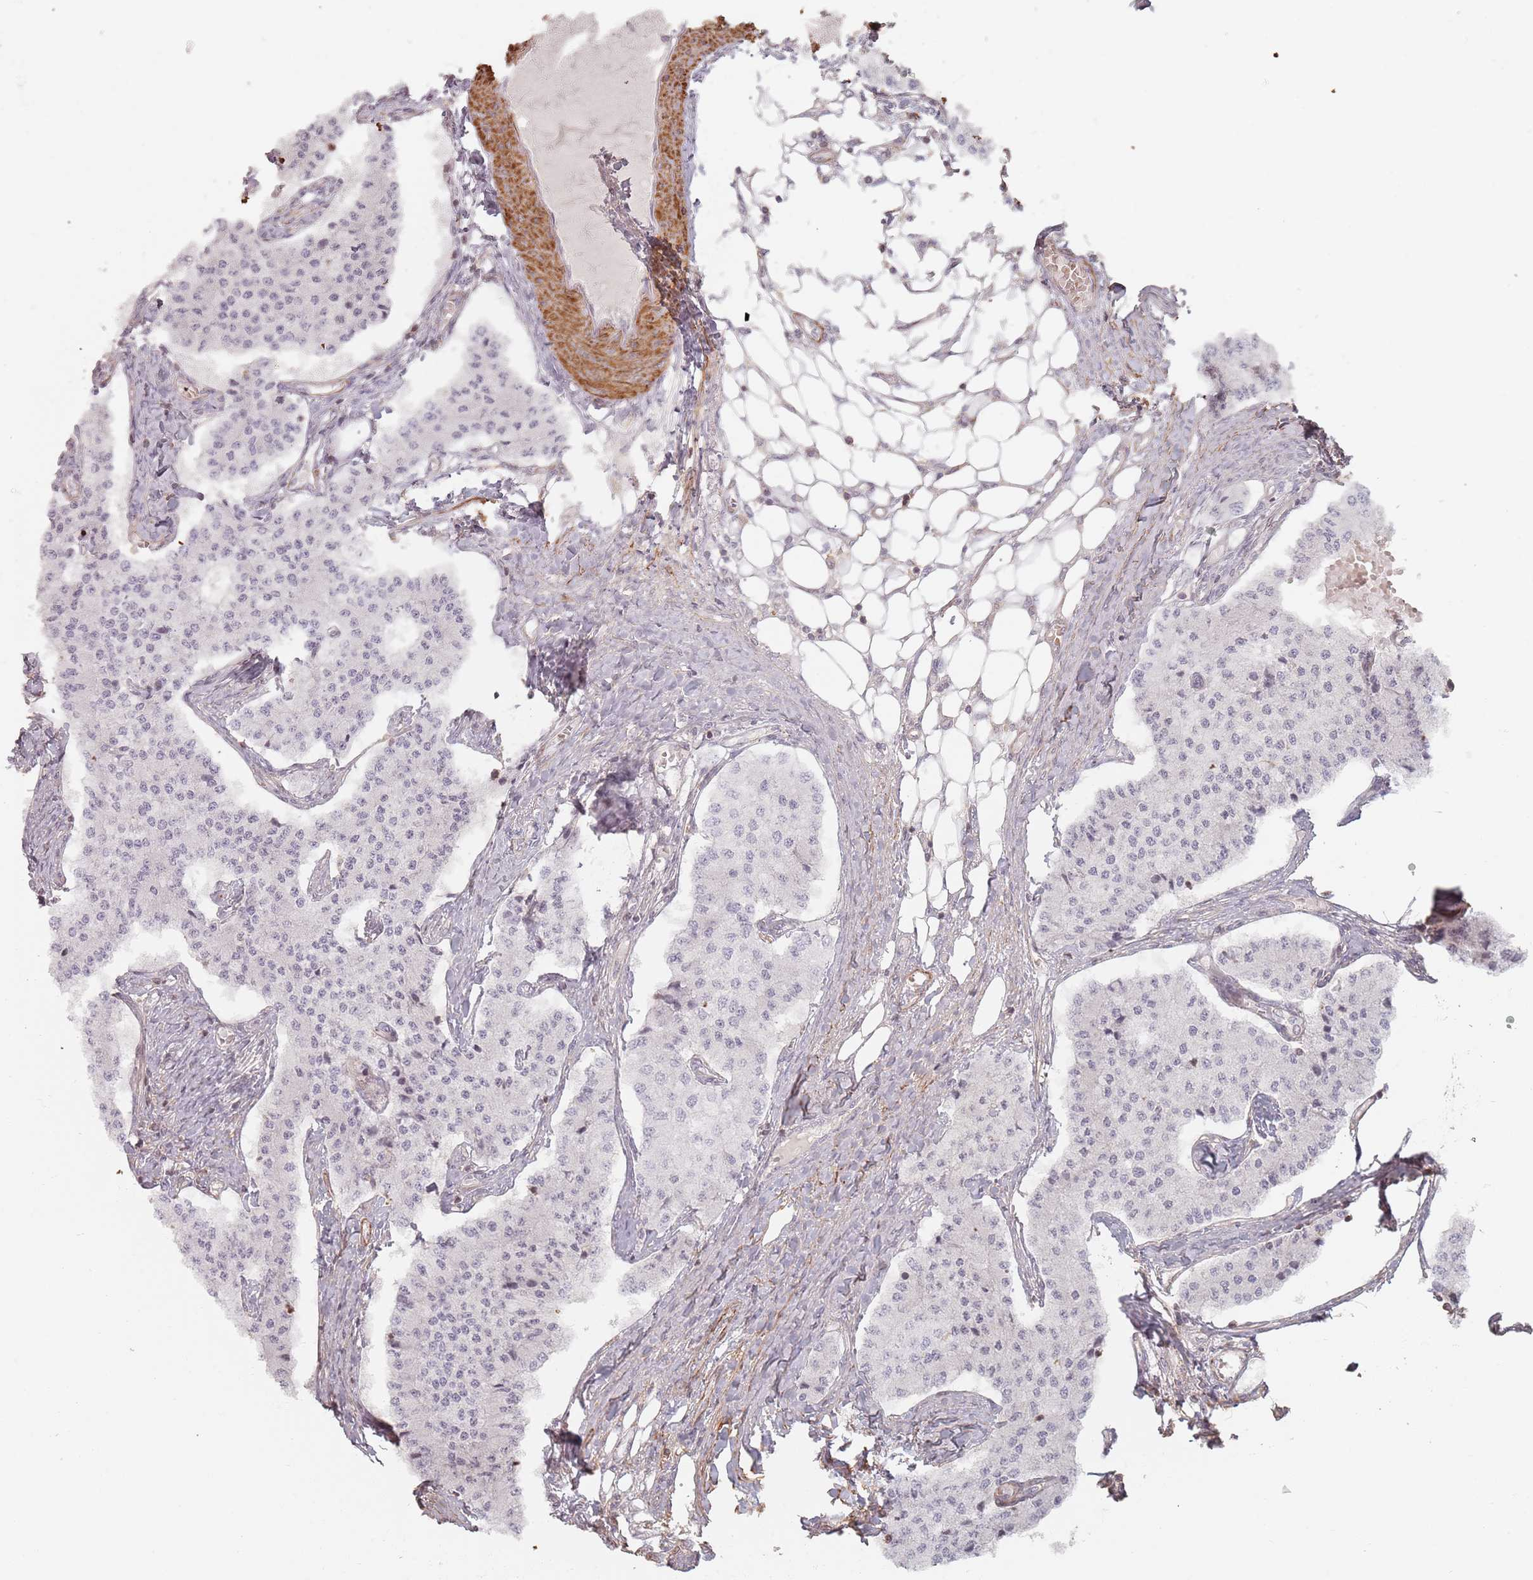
{"staining": {"intensity": "negative", "quantity": "none", "location": "none"}, "tissue": "carcinoid", "cell_type": "Tumor cells", "image_type": "cancer", "snomed": [{"axis": "morphology", "description": "Carcinoid, malignant, NOS"}, {"axis": "topography", "description": "Colon"}], "caption": "Immunohistochemistry of human carcinoid exhibits no expression in tumor cells. (DAB (3,3'-diaminobenzidine) immunohistochemistry (IHC) visualized using brightfield microscopy, high magnification).", "gene": "ADTRP", "patient": {"sex": "female", "age": 52}}